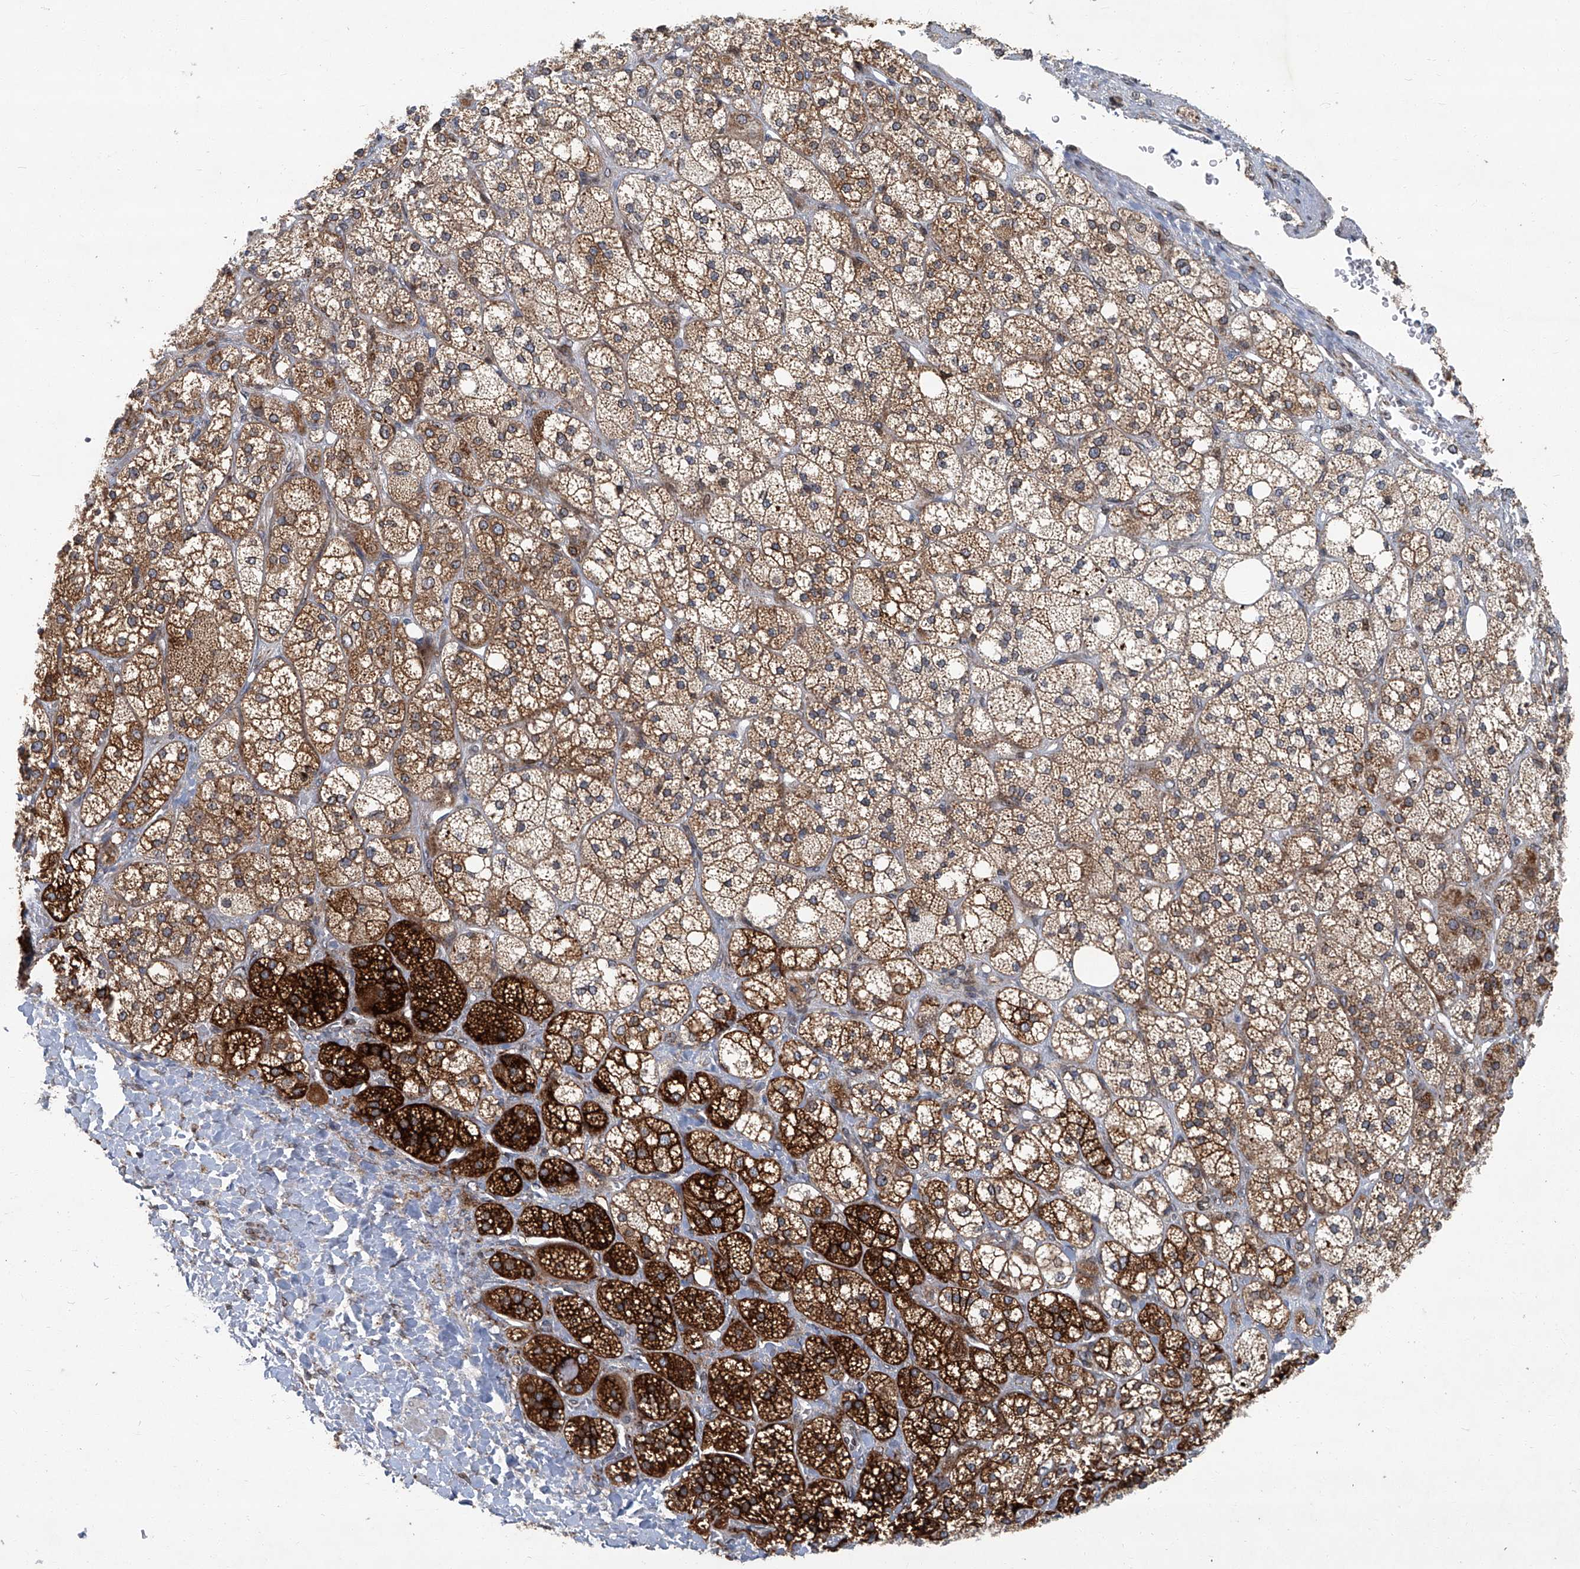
{"staining": {"intensity": "strong", "quantity": "25%-75%", "location": "cytoplasmic/membranous"}, "tissue": "adrenal gland", "cell_type": "Glandular cells", "image_type": "normal", "snomed": [{"axis": "morphology", "description": "Normal tissue, NOS"}, {"axis": "topography", "description": "Adrenal gland"}], "caption": "An immunohistochemistry (IHC) photomicrograph of benign tissue is shown. Protein staining in brown shows strong cytoplasmic/membranous positivity in adrenal gland within glandular cells.", "gene": "GPR132", "patient": {"sex": "male", "age": 61}}